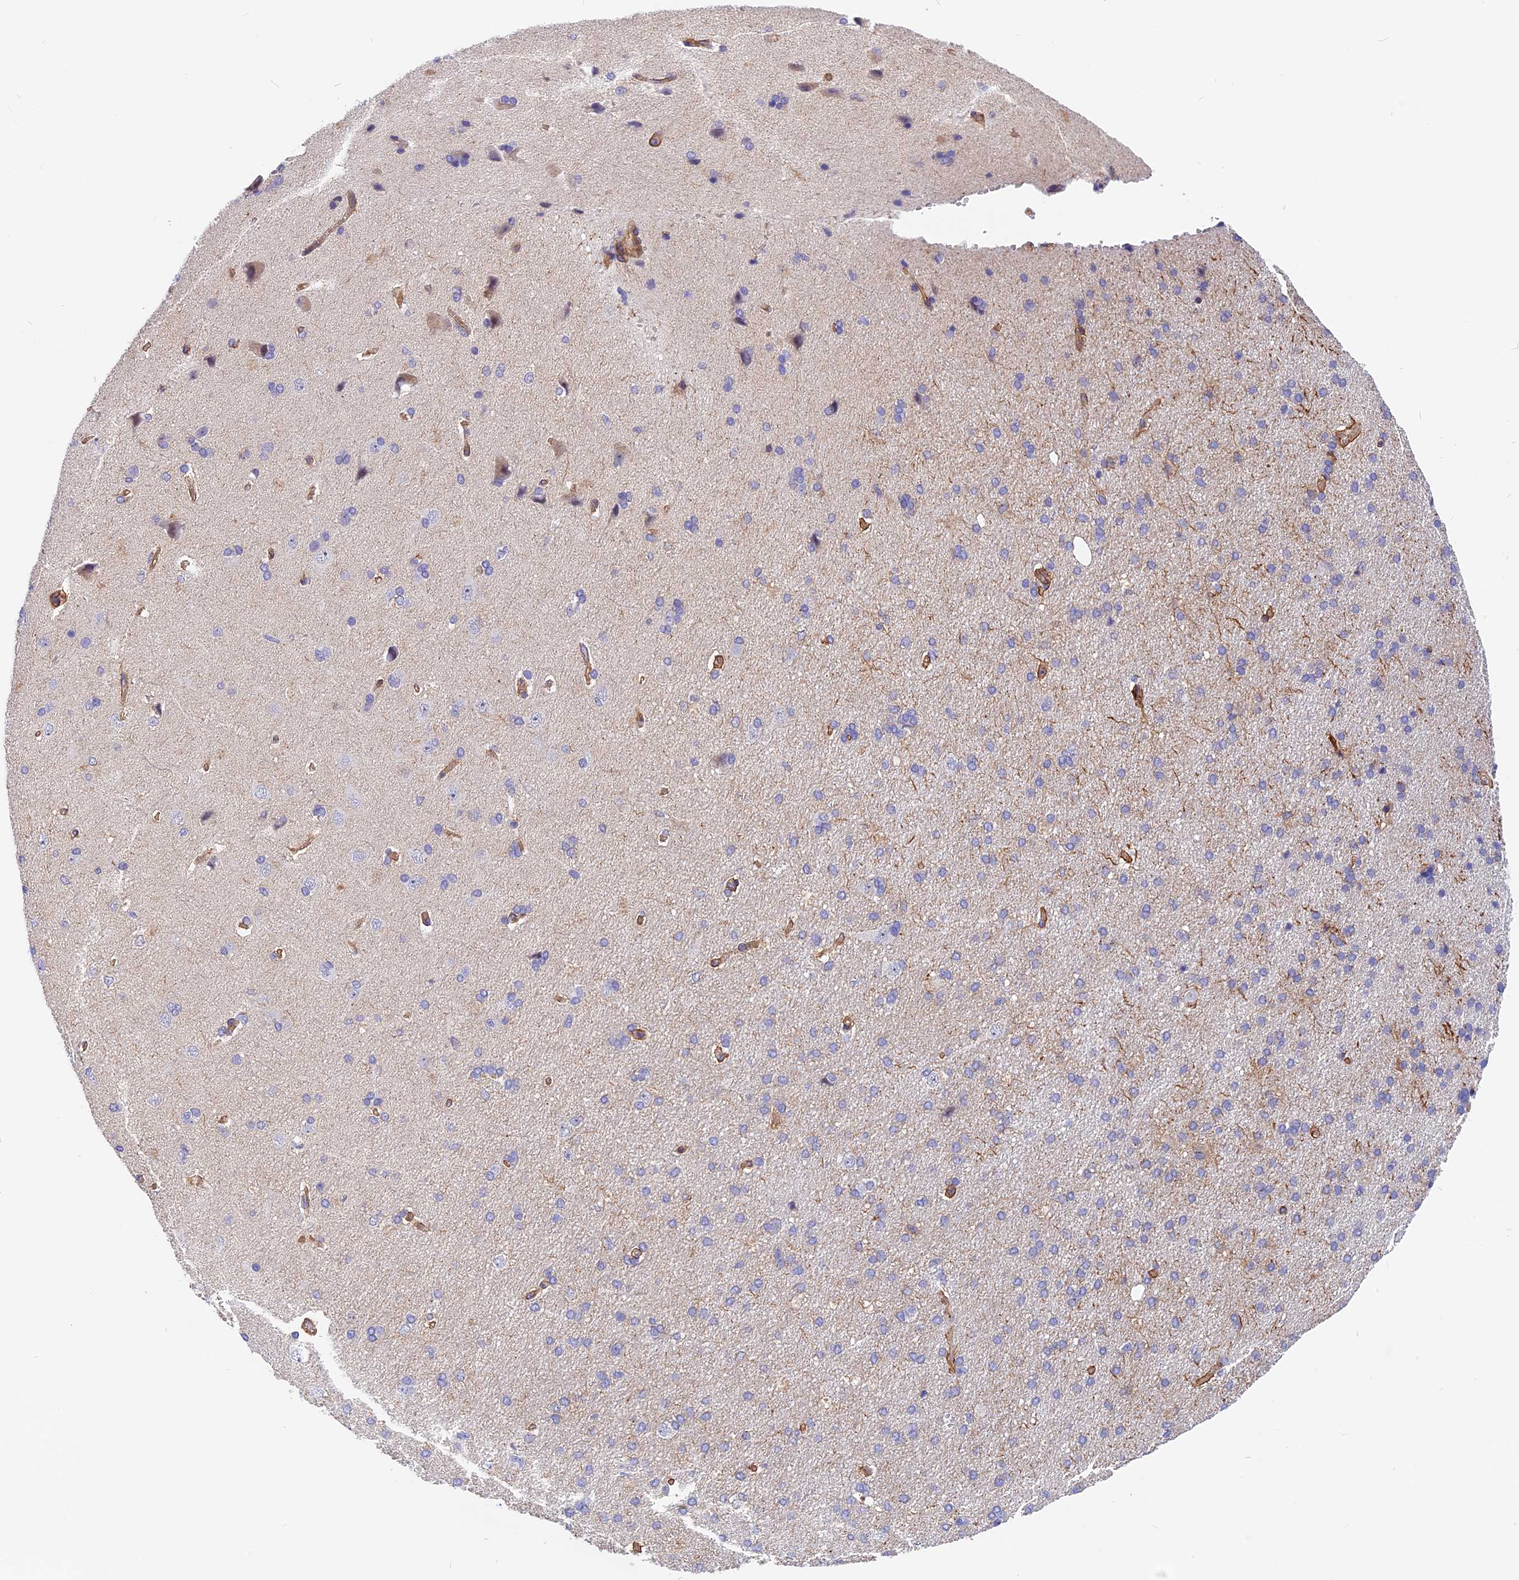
{"staining": {"intensity": "moderate", "quantity": ">75%", "location": "cytoplasmic/membranous"}, "tissue": "cerebral cortex", "cell_type": "Endothelial cells", "image_type": "normal", "snomed": [{"axis": "morphology", "description": "Normal tissue, NOS"}, {"axis": "topography", "description": "Cerebral cortex"}], "caption": "A micrograph of human cerebral cortex stained for a protein reveals moderate cytoplasmic/membranous brown staining in endothelial cells. (DAB = brown stain, brightfield microscopy at high magnification).", "gene": "MED20", "patient": {"sex": "male", "age": 62}}